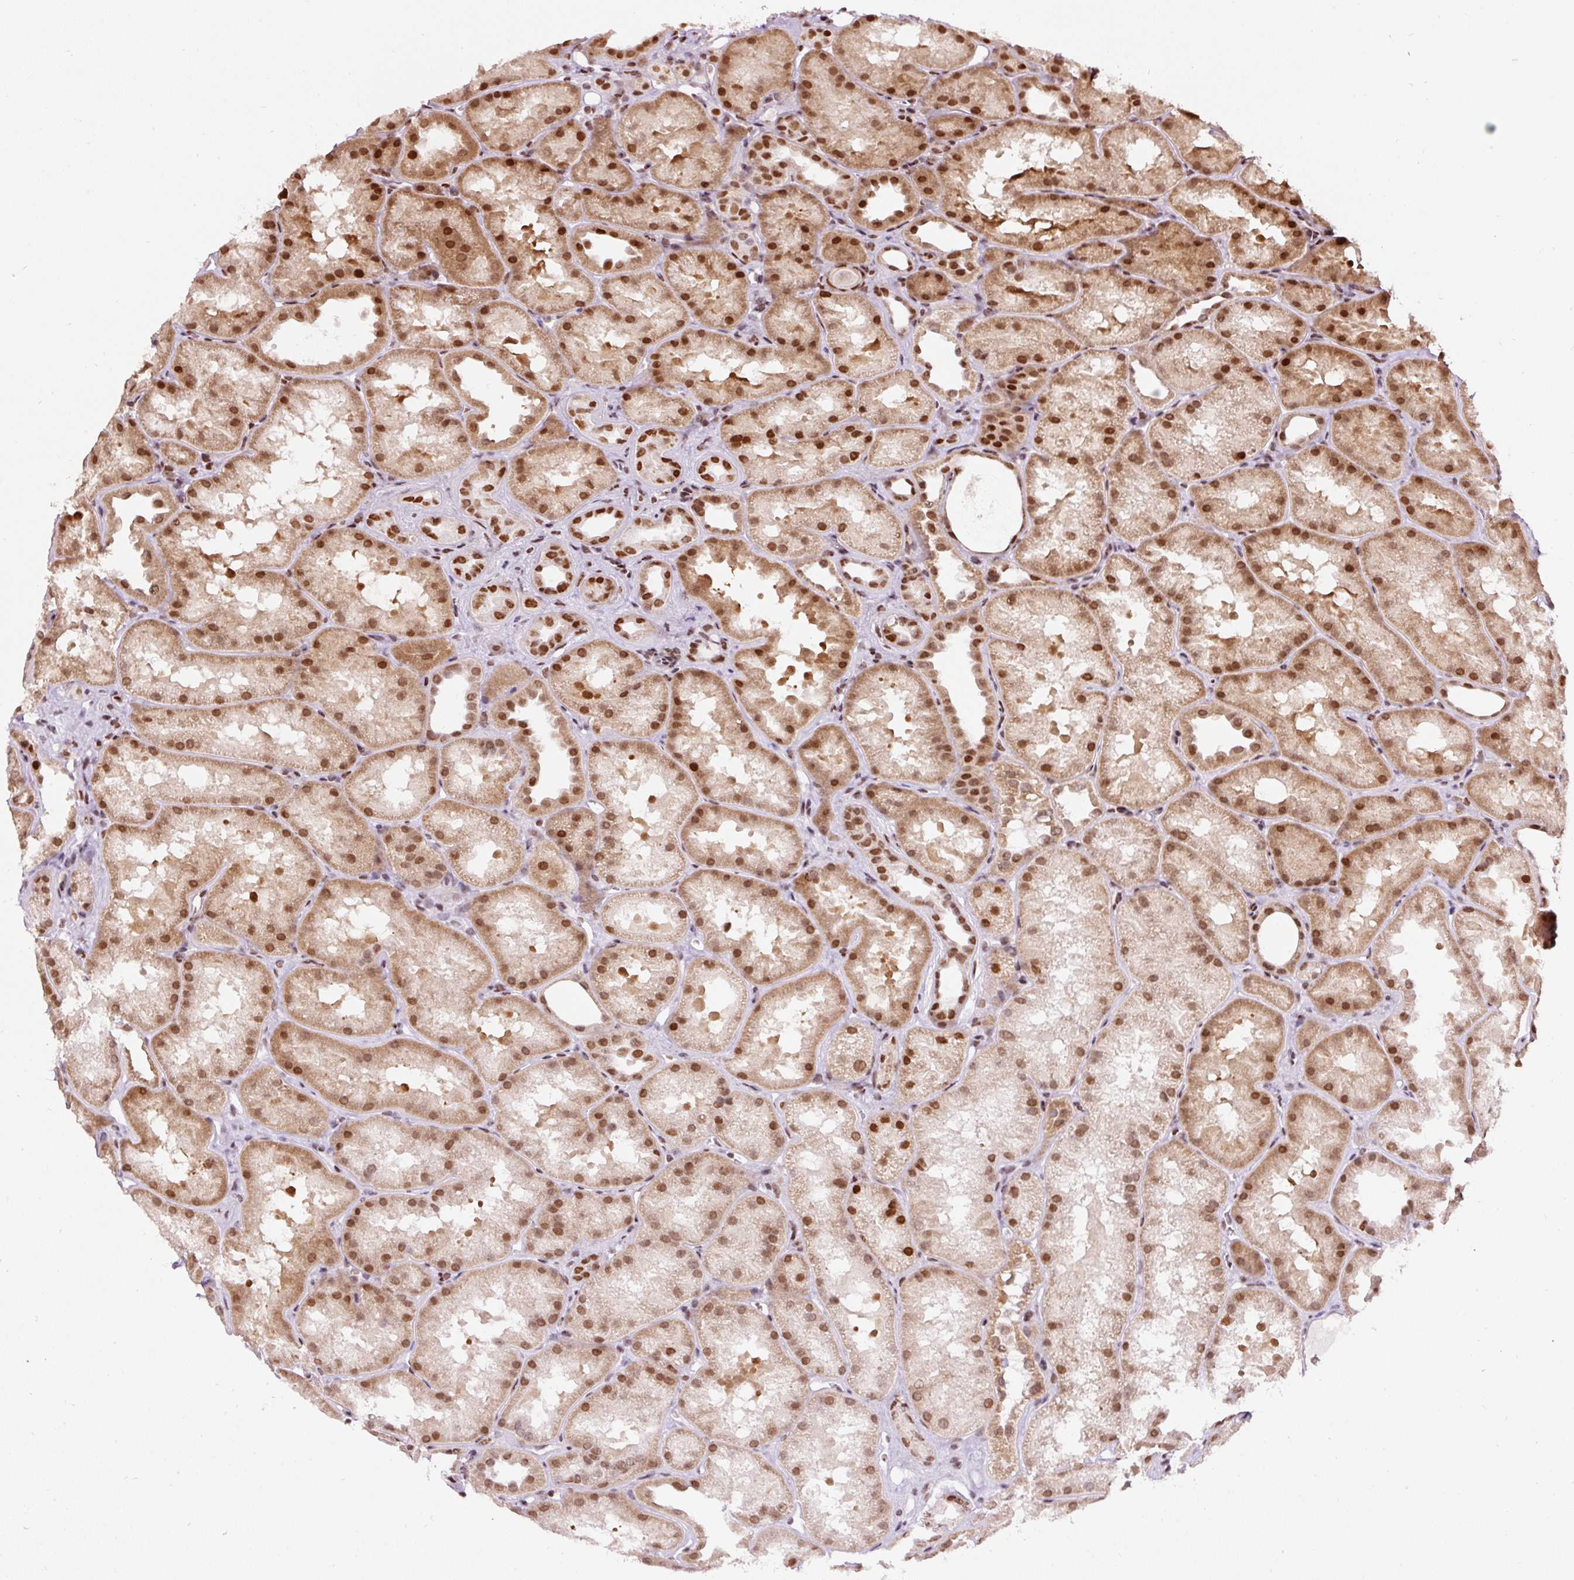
{"staining": {"intensity": "strong", "quantity": ">75%", "location": "nuclear"}, "tissue": "kidney", "cell_type": "Cells in glomeruli", "image_type": "normal", "snomed": [{"axis": "morphology", "description": "Normal tissue, NOS"}, {"axis": "topography", "description": "Kidney"}], "caption": "This photomicrograph demonstrates benign kidney stained with IHC to label a protein in brown. The nuclear of cells in glomeruli show strong positivity for the protein. Nuclei are counter-stained blue.", "gene": "HNRNPC", "patient": {"sex": "male", "age": 61}}